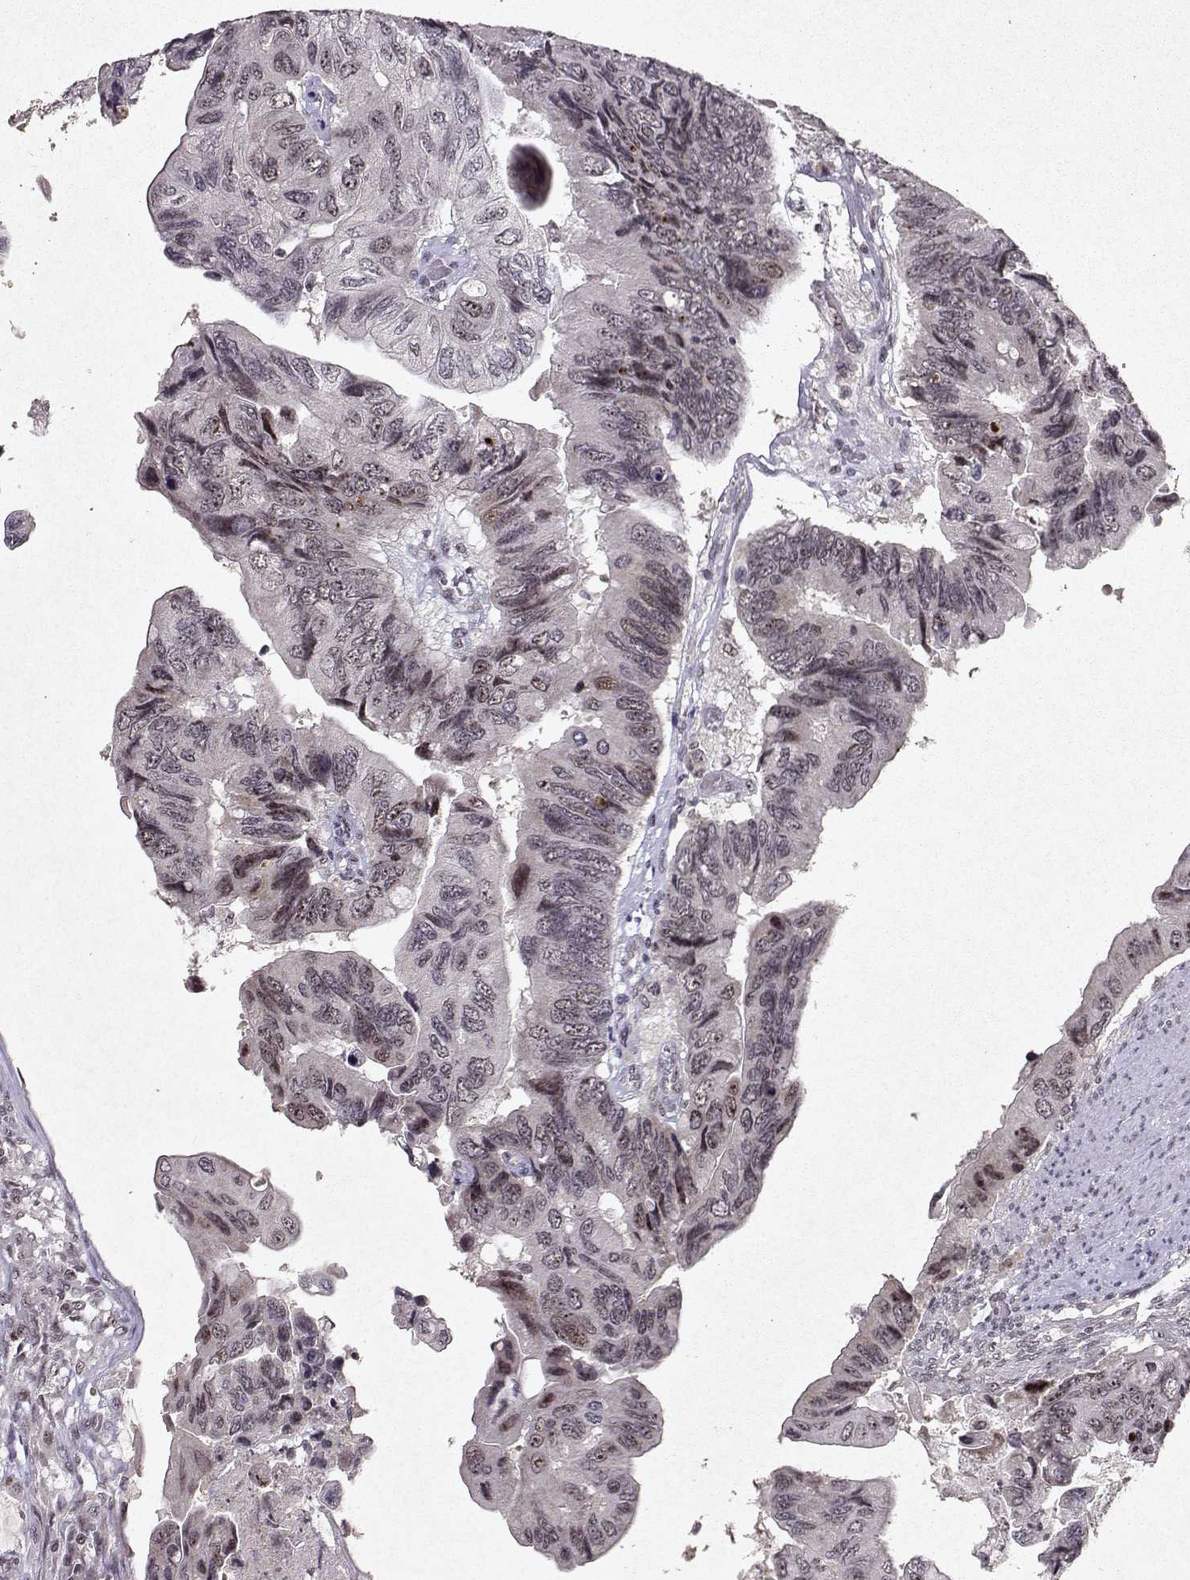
{"staining": {"intensity": "strong", "quantity": "25%-75%", "location": "nuclear"}, "tissue": "colorectal cancer", "cell_type": "Tumor cells", "image_type": "cancer", "snomed": [{"axis": "morphology", "description": "Adenocarcinoma, NOS"}, {"axis": "topography", "description": "Rectum"}], "caption": "Adenocarcinoma (colorectal) tissue exhibits strong nuclear expression in about 25%-75% of tumor cells", "gene": "DDX56", "patient": {"sex": "male", "age": 63}}